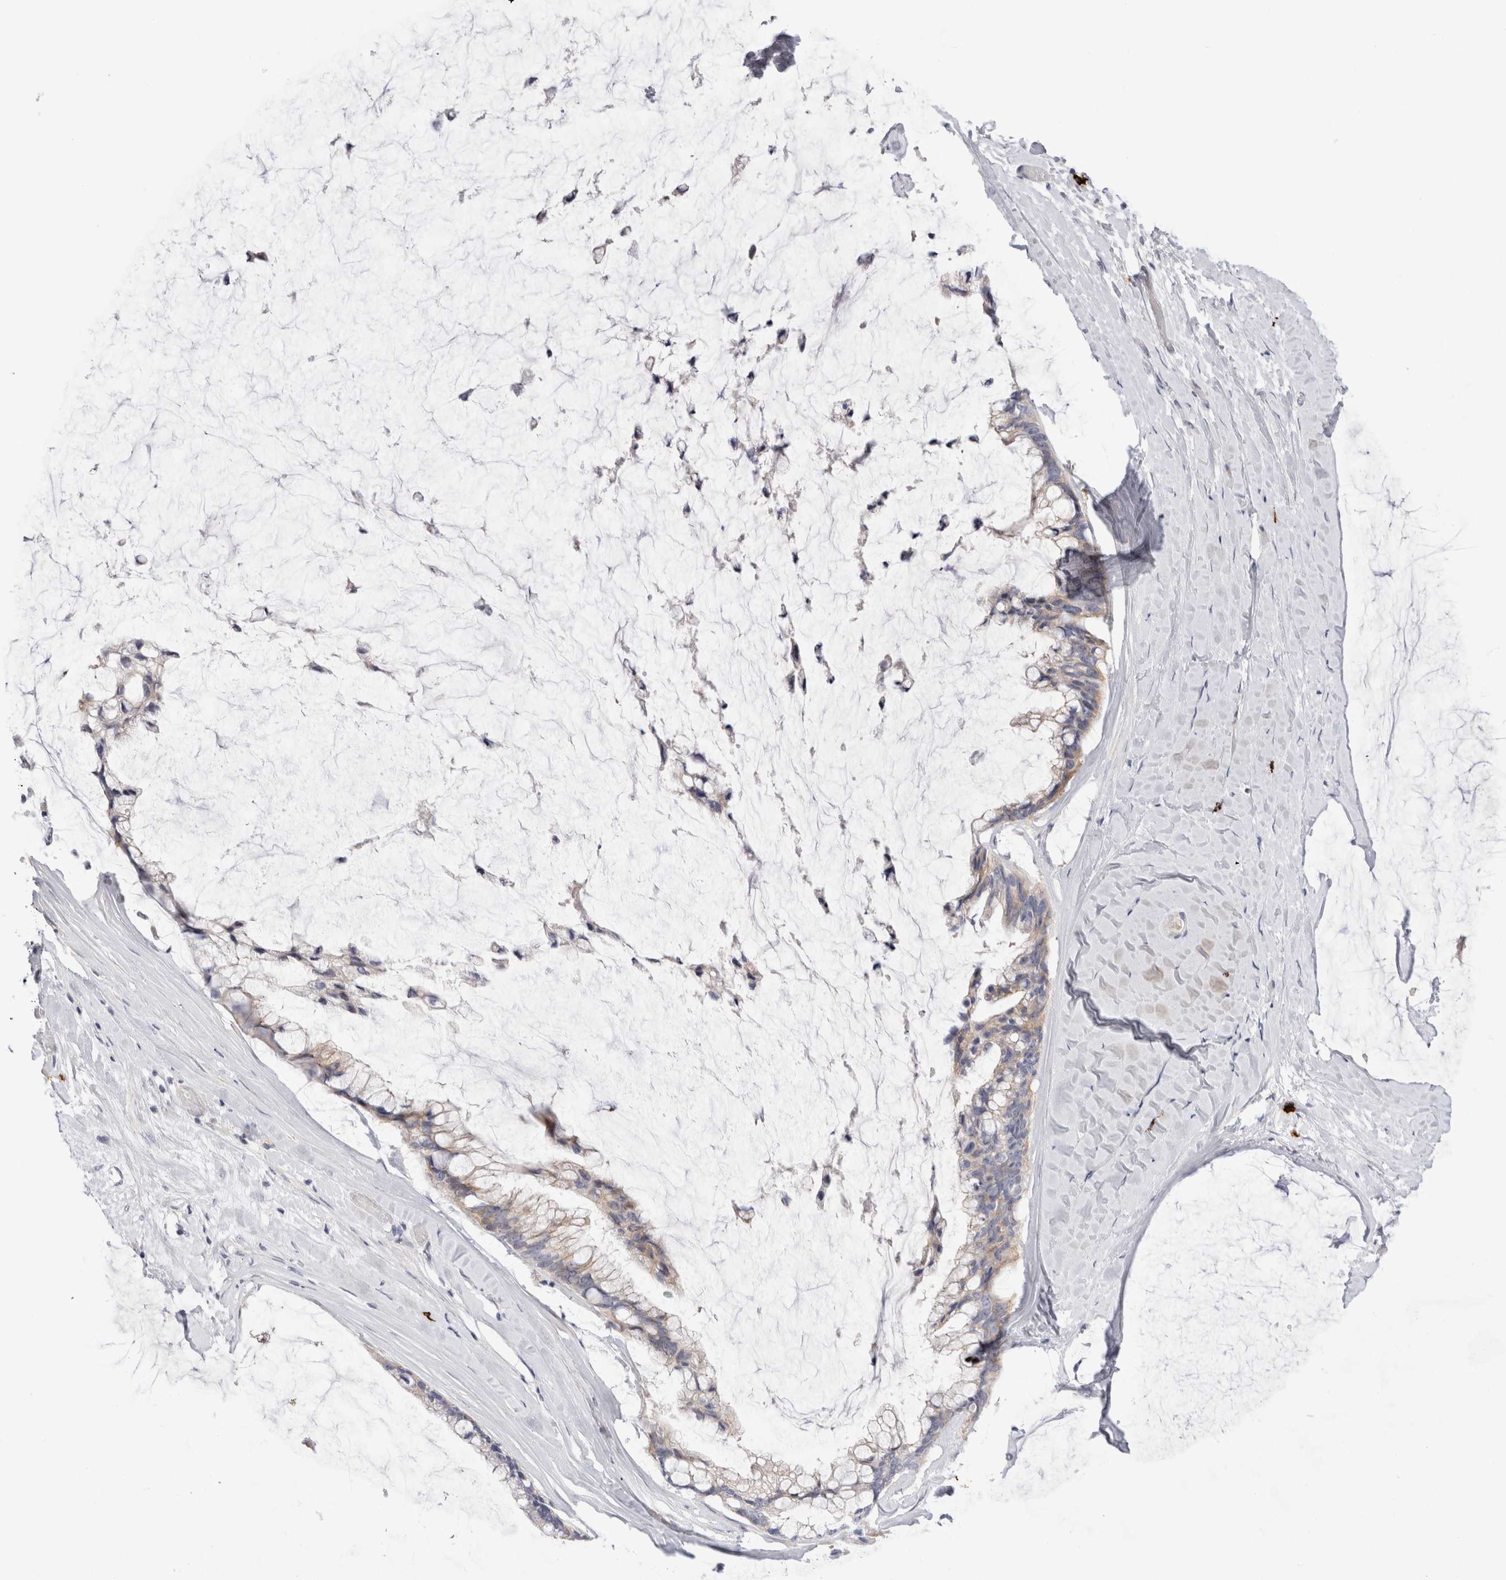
{"staining": {"intensity": "weak", "quantity": "<25%", "location": "cytoplasmic/membranous"}, "tissue": "ovarian cancer", "cell_type": "Tumor cells", "image_type": "cancer", "snomed": [{"axis": "morphology", "description": "Cystadenocarcinoma, mucinous, NOS"}, {"axis": "topography", "description": "Ovary"}], "caption": "A micrograph of ovarian cancer (mucinous cystadenocarcinoma) stained for a protein exhibits no brown staining in tumor cells.", "gene": "SPINK2", "patient": {"sex": "female", "age": 39}}